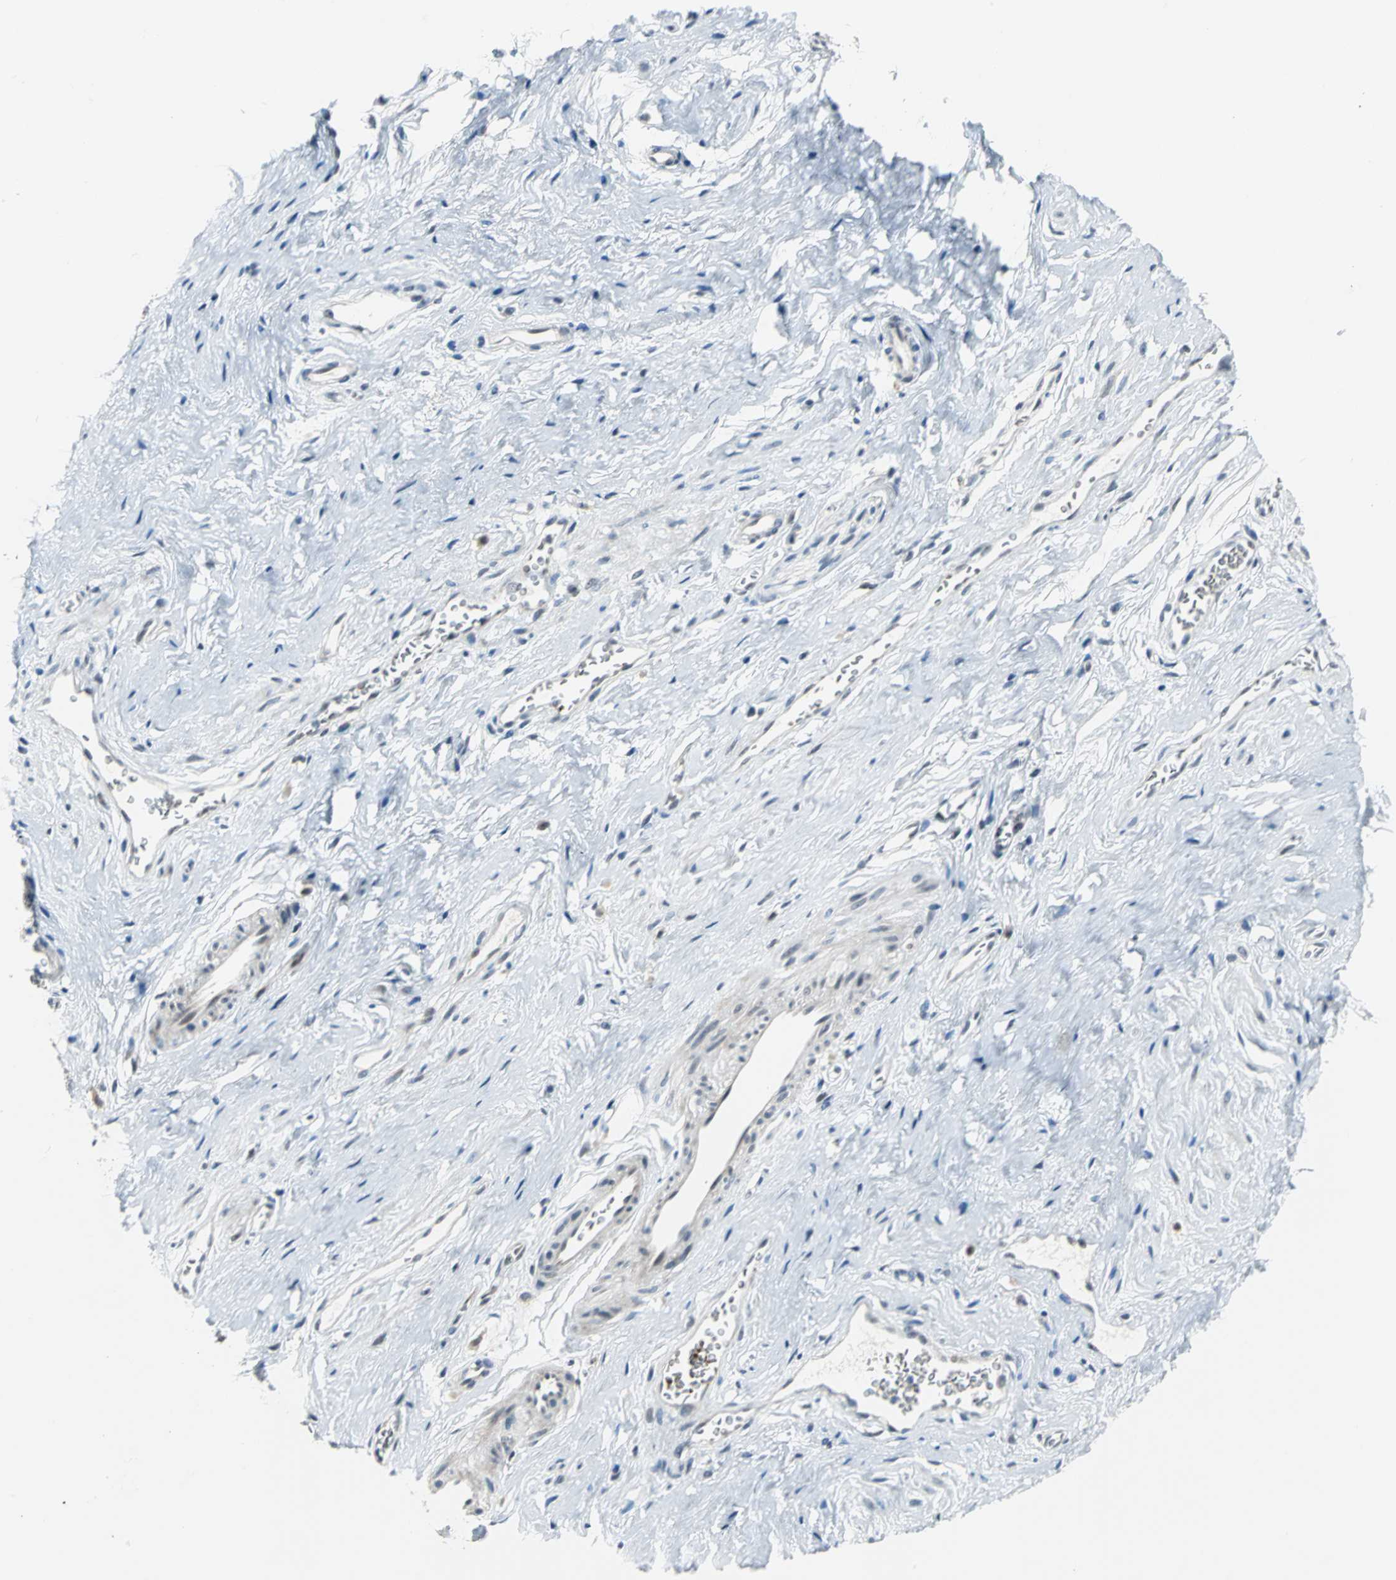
{"staining": {"intensity": "weak", "quantity": "<25%", "location": "nuclear"}, "tissue": "vagina", "cell_type": "Squamous epithelial cells", "image_type": "normal", "snomed": [{"axis": "morphology", "description": "Normal tissue, NOS"}, {"axis": "topography", "description": "Soft tissue"}, {"axis": "topography", "description": "Vagina"}], "caption": "This is an immunohistochemistry (IHC) histopathology image of normal human vagina. There is no expression in squamous epithelial cells.", "gene": "GLI3", "patient": {"sex": "female", "age": 61}}